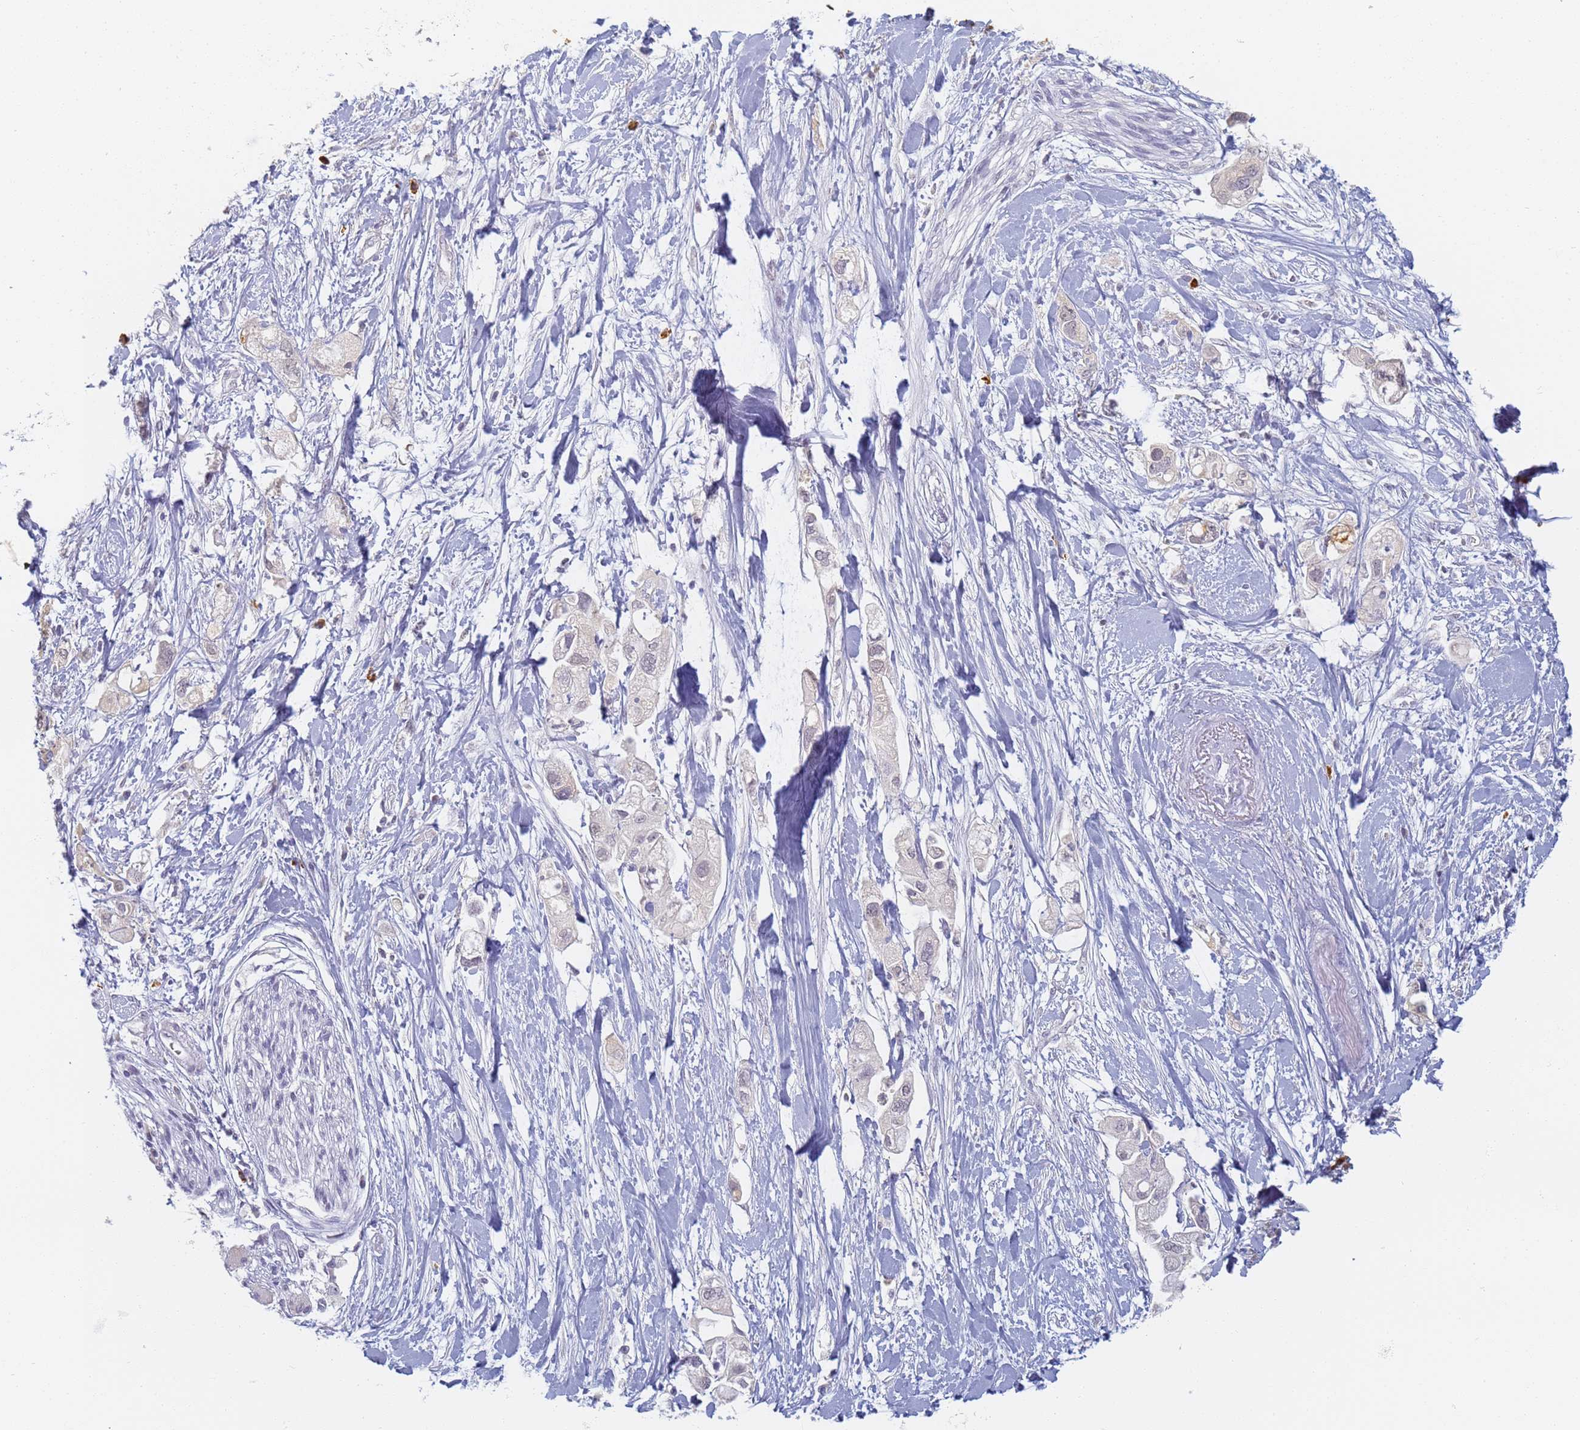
{"staining": {"intensity": "negative", "quantity": "none", "location": "none"}, "tissue": "pancreatic cancer", "cell_type": "Tumor cells", "image_type": "cancer", "snomed": [{"axis": "morphology", "description": "Adenocarcinoma, NOS"}, {"axis": "topography", "description": "Pancreas"}], "caption": "This is an IHC micrograph of pancreatic cancer. There is no positivity in tumor cells.", "gene": "SLC38A9", "patient": {"sex": "female", "age": 56}}